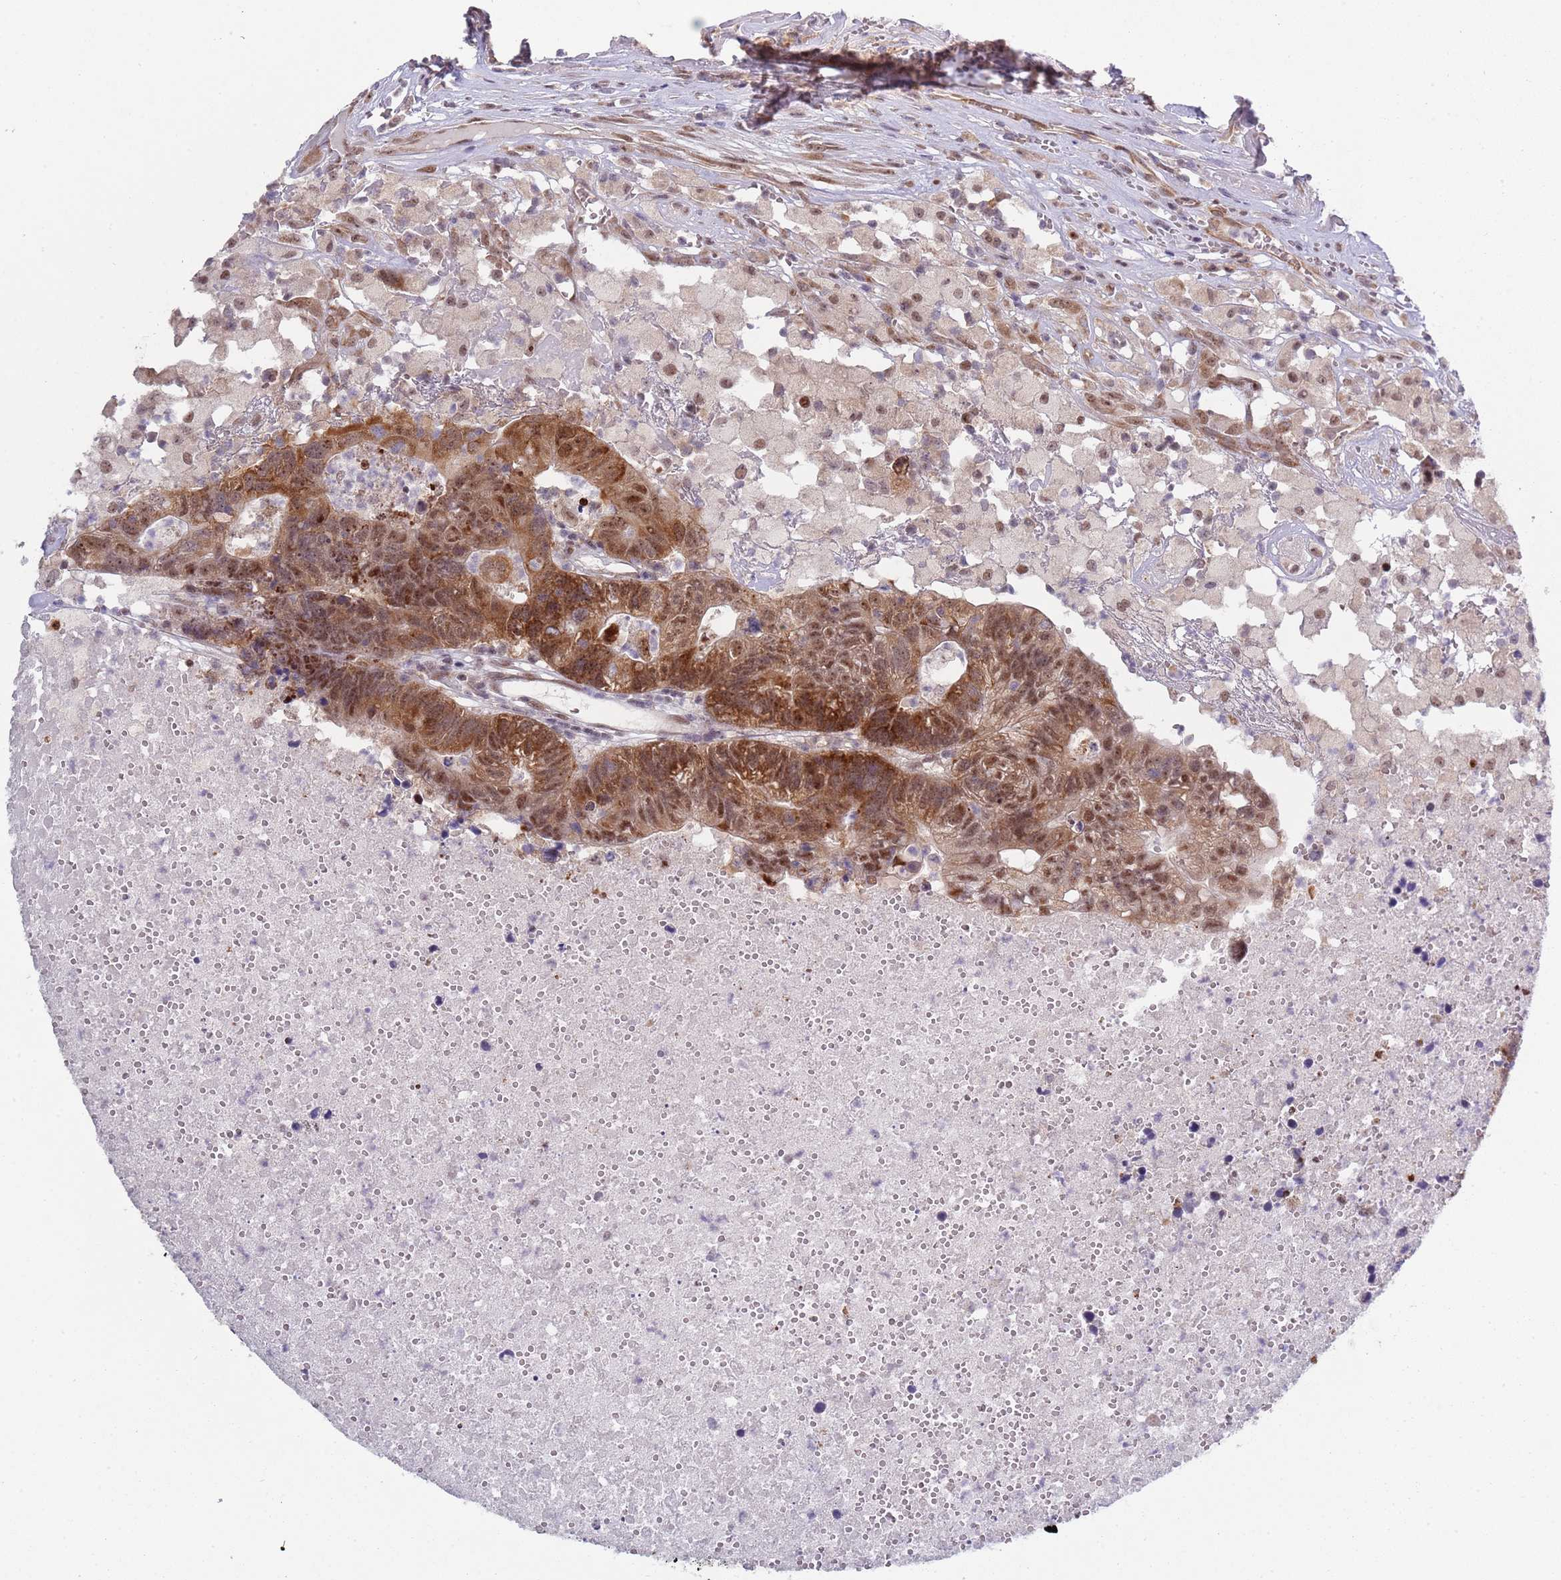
{"staining": {"intensity": "moderate", "quantity": ">75%", "location": "cytoplasmic/membranous,nuclear"}, "tissue": "colorectal cancer", "cell_type": "Tumor cells", "image_type": "cancer", "snomed": [{"axis": "morphology", "description": "Adenocarcinoma, NOS"}, {"axis": "topography", "description": "Colon"}], "caption": "High-magnification brightfield microscopy of adenocarcinoma (colorectal) stained with DAB (brown) and counterstained with hematoxylin (blue). tumor cells exhibit moderate cytoplasmic/membranous and nuclear staining is present in approximately>75% of cells.", "gene": "SLC25A32", "patient": {"sex": "female", "age": 48}}